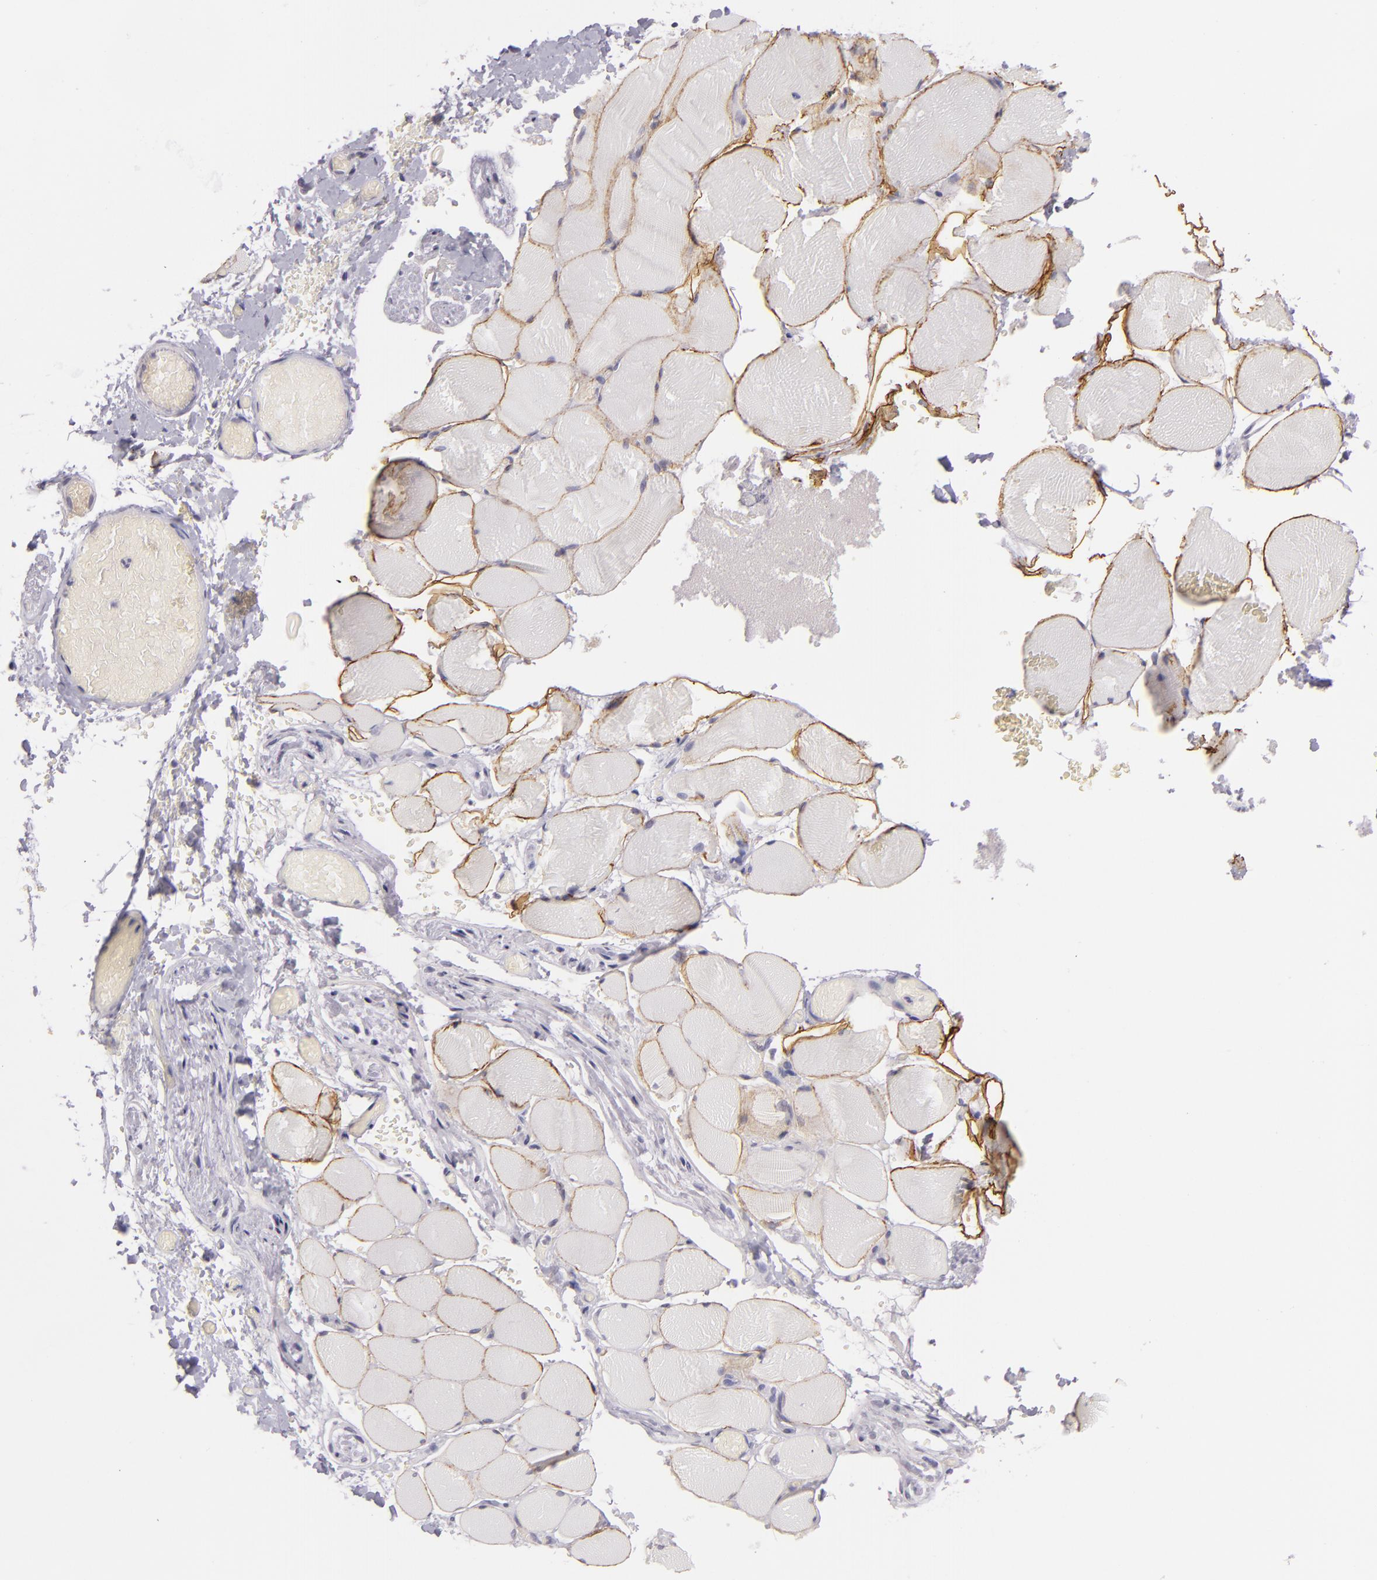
{"staining": {"intensity": "moderate", "quantity": ">75%", "location": "cytoplasmic/membranous"}, "tissue": "skeletal muscle", "cell_type": "Myocytes", "image_type": "normal", "snomed": [{"axis": "morphology", "description": "Normal tissue, NOS"}, {"axis": "topography", "description": "Skeletal muscle"}, {"axis": "topography", "description": "Soft tissue"}], "caption": "Skeletal muscle stained with IHC exhibits moderate cytoplasmic/membranous positivity in approximately >75% of myocytes. Nuclei are stained in blue.", "gene": "DAG1", "patient": {"sex": "female", "age": 58}}